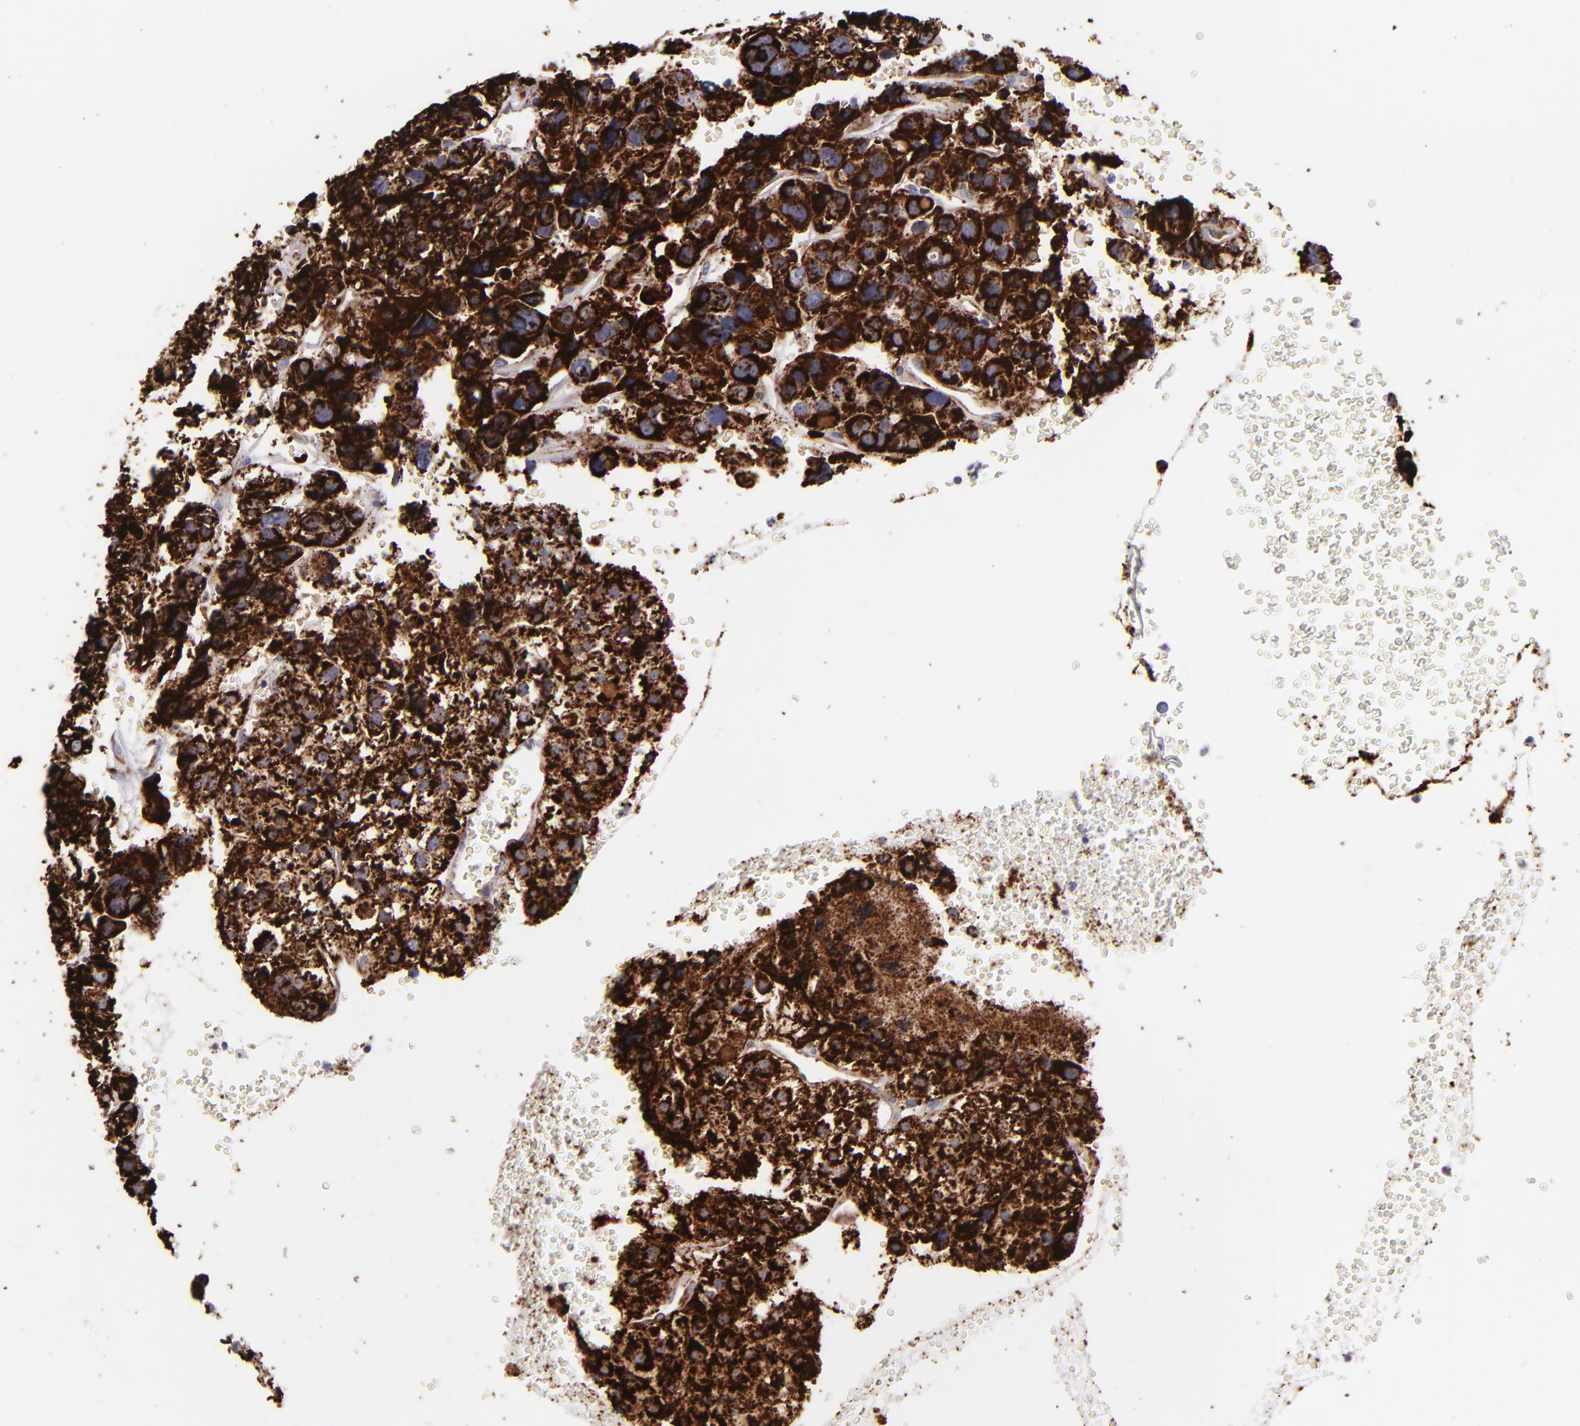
{"staining": {"intensity": "strong", "quantity": ">75%", "location": "cytoplasmic/membranous"}, "tissue": "liver cancer", "cell_type": "Tumor cells", "image_type": "cancer", "snomed": [{"axis": "morphology", "description": "Carcinoma, Hepatocellular, NOS"}, {"axis": "topography", "description": "Liver"}], "caption": "Immunohistochemical staining of liver cancer displays high levels of strong cytoplasmic/membranous protein expression in approximately >75% of tumor cells.", "gene": "MAOB", "patient": {"sex": "female", "age": 85}}